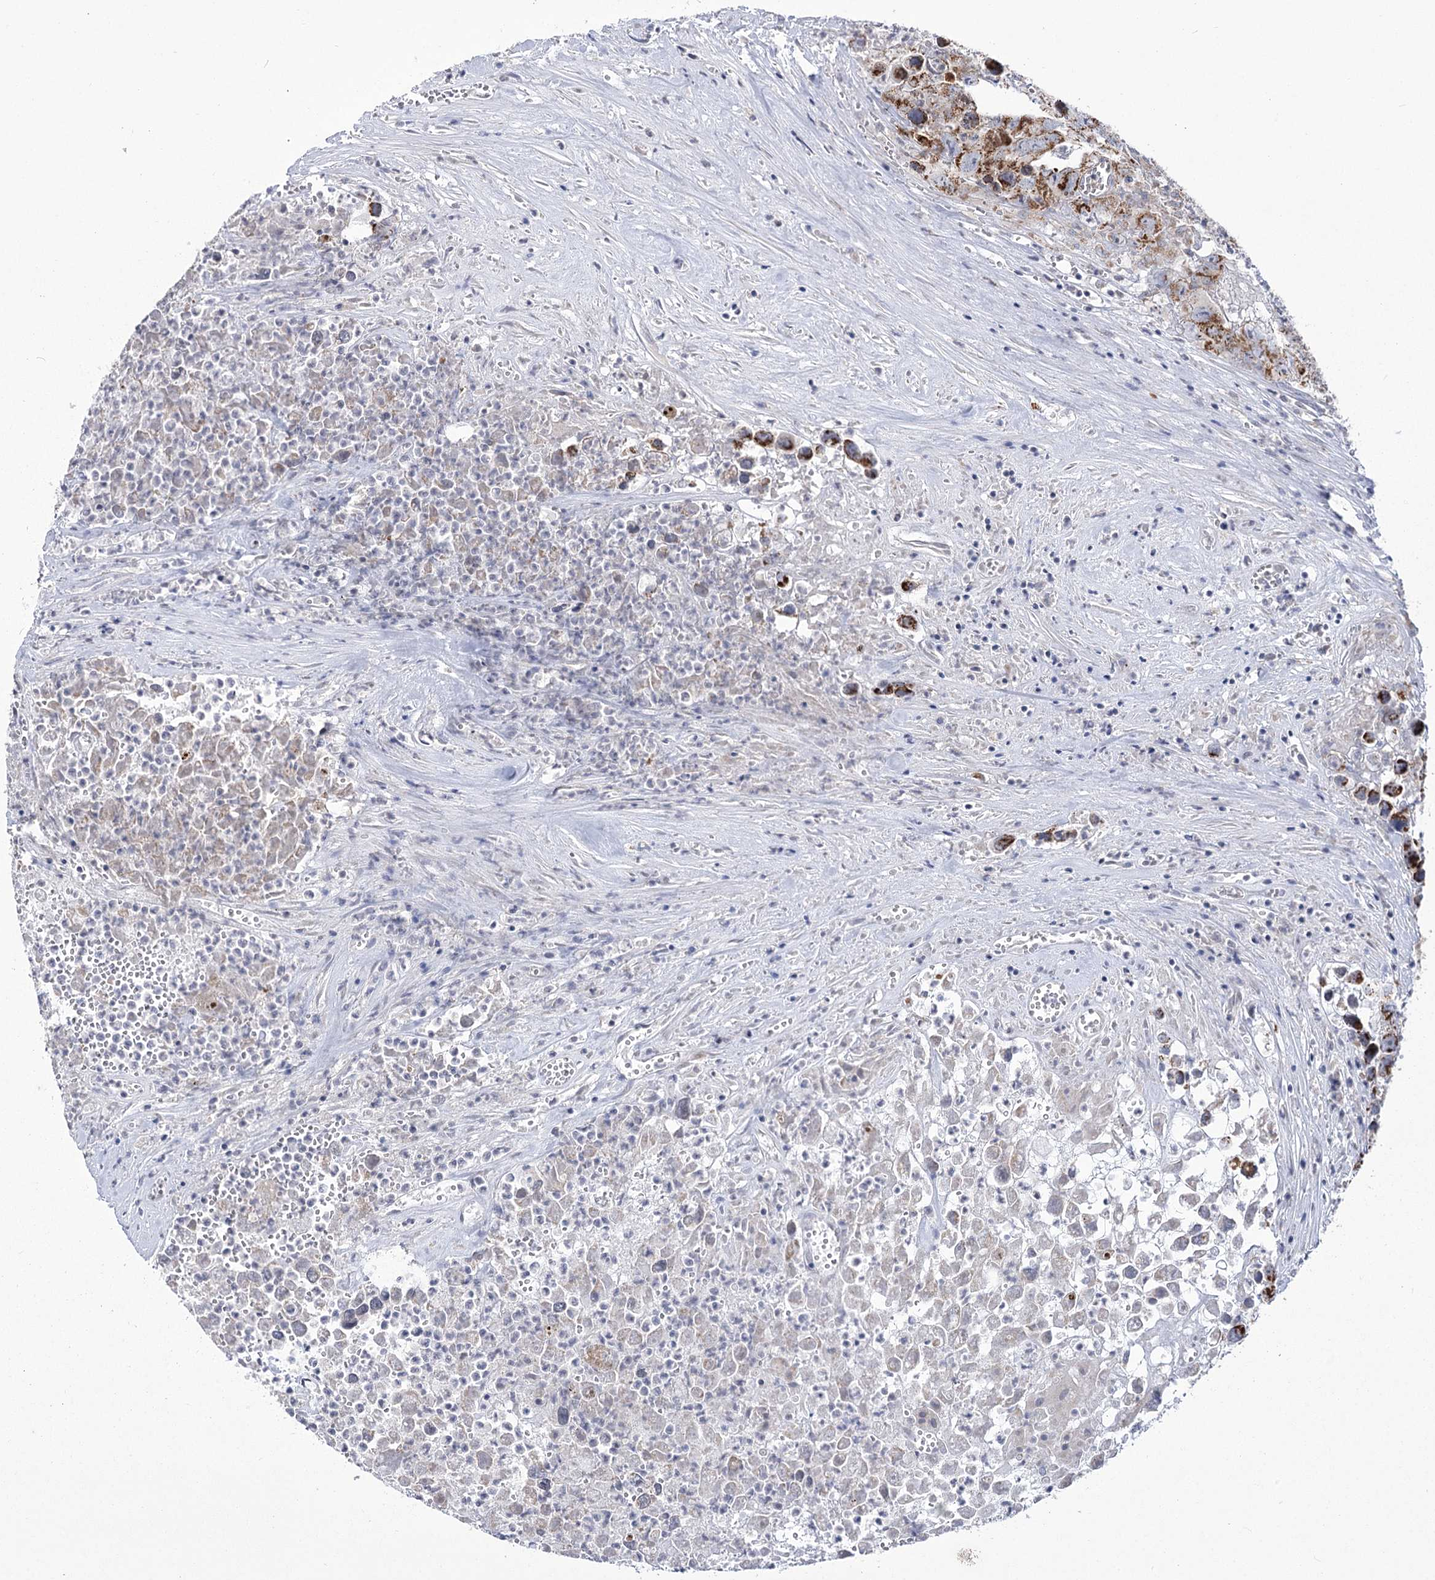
{"staining": {"intensity": "moderate", "quantity": ">75%", "location": "cytoplasmic/membranous"}, "tissue": "testis cancer", "cell_type": "Tumor cells", "image_type": "cancer", "snomed": [{"axis": "morphology", "description": "Seminoma, NOS"}, {"axis": "morphology", "description": "Carcinoma, Embryonal, NOS"}, {"axis": "topography", "description": "Testis"}], "caption": "An immunohistochemistry micrograph of neoplastic tissue is shown. Protein staining in brown labels moderate cytoplasmic/membranous positivity in testis cancer within tumor cells. (Stains: DAB in brown, nuclei in blue, Microscopy: brightfield microscopy at high magnification).", "gene": "PDHB", "patient": {"sex": "male", "age": 43}}